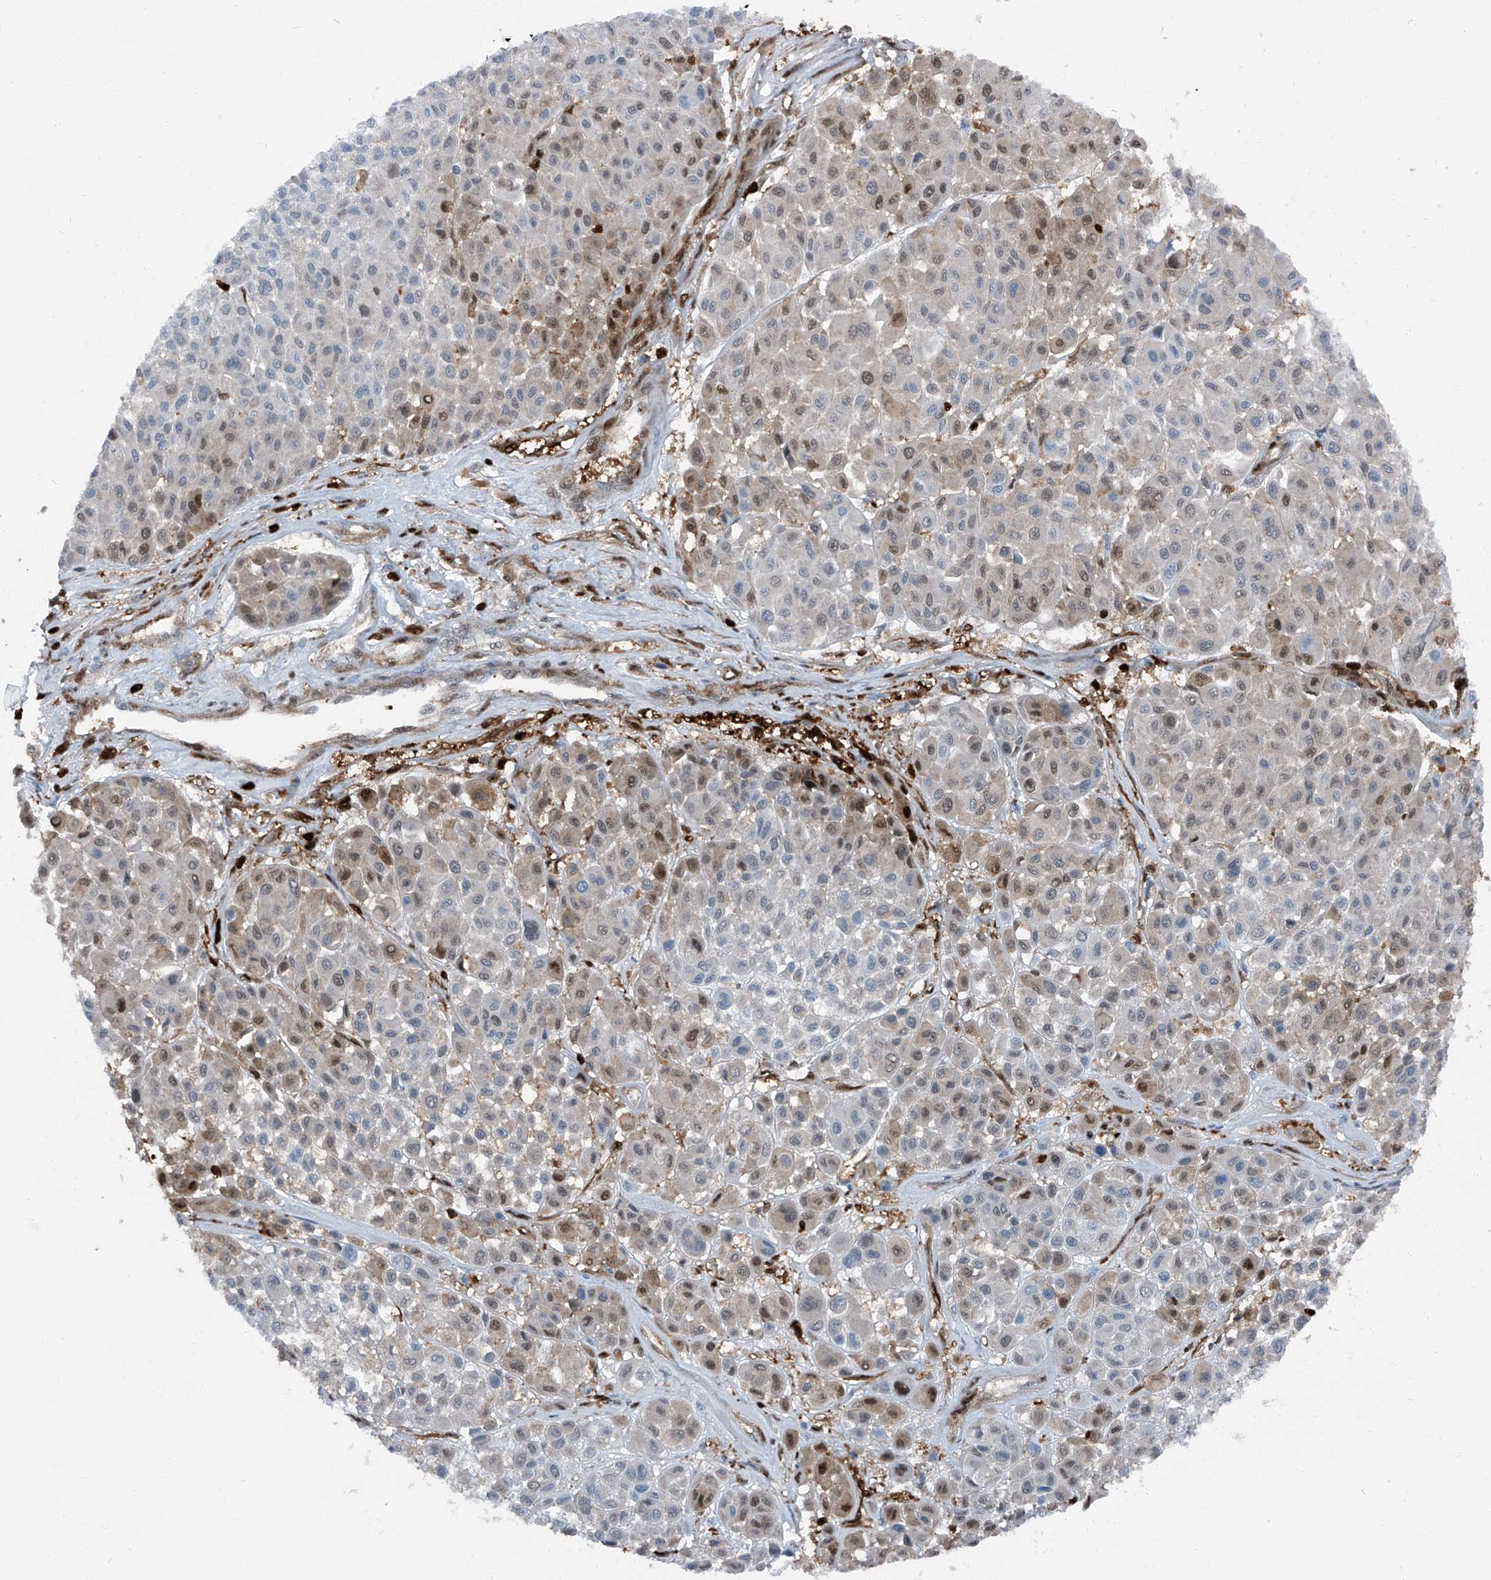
{"staining": {"intensity": "weak", "quantity": "<25%", "location": "cytoplasmic/membranous,nuclear"}, "tissue": "melanoma", "cell_type": "Tumor cells", "image_type": "cancer", "snomed": [{"axis": "morphology", "description": "Malignant melanoma, Metastatic site"}, {"axis": "topography", "description": "Soft tissue"}], "caption": "Immunohistochemical staining of human malignant melanoma (metastatic site) shows no significant expression in tumor cells. The staining is performed using DAB (3,3'-diaminobenzidine) brown chromogen with nuclei counter-stained in using hematoxylin.", "gene": "PSMB10", "patient": {"sex": "male", "age": 41}}